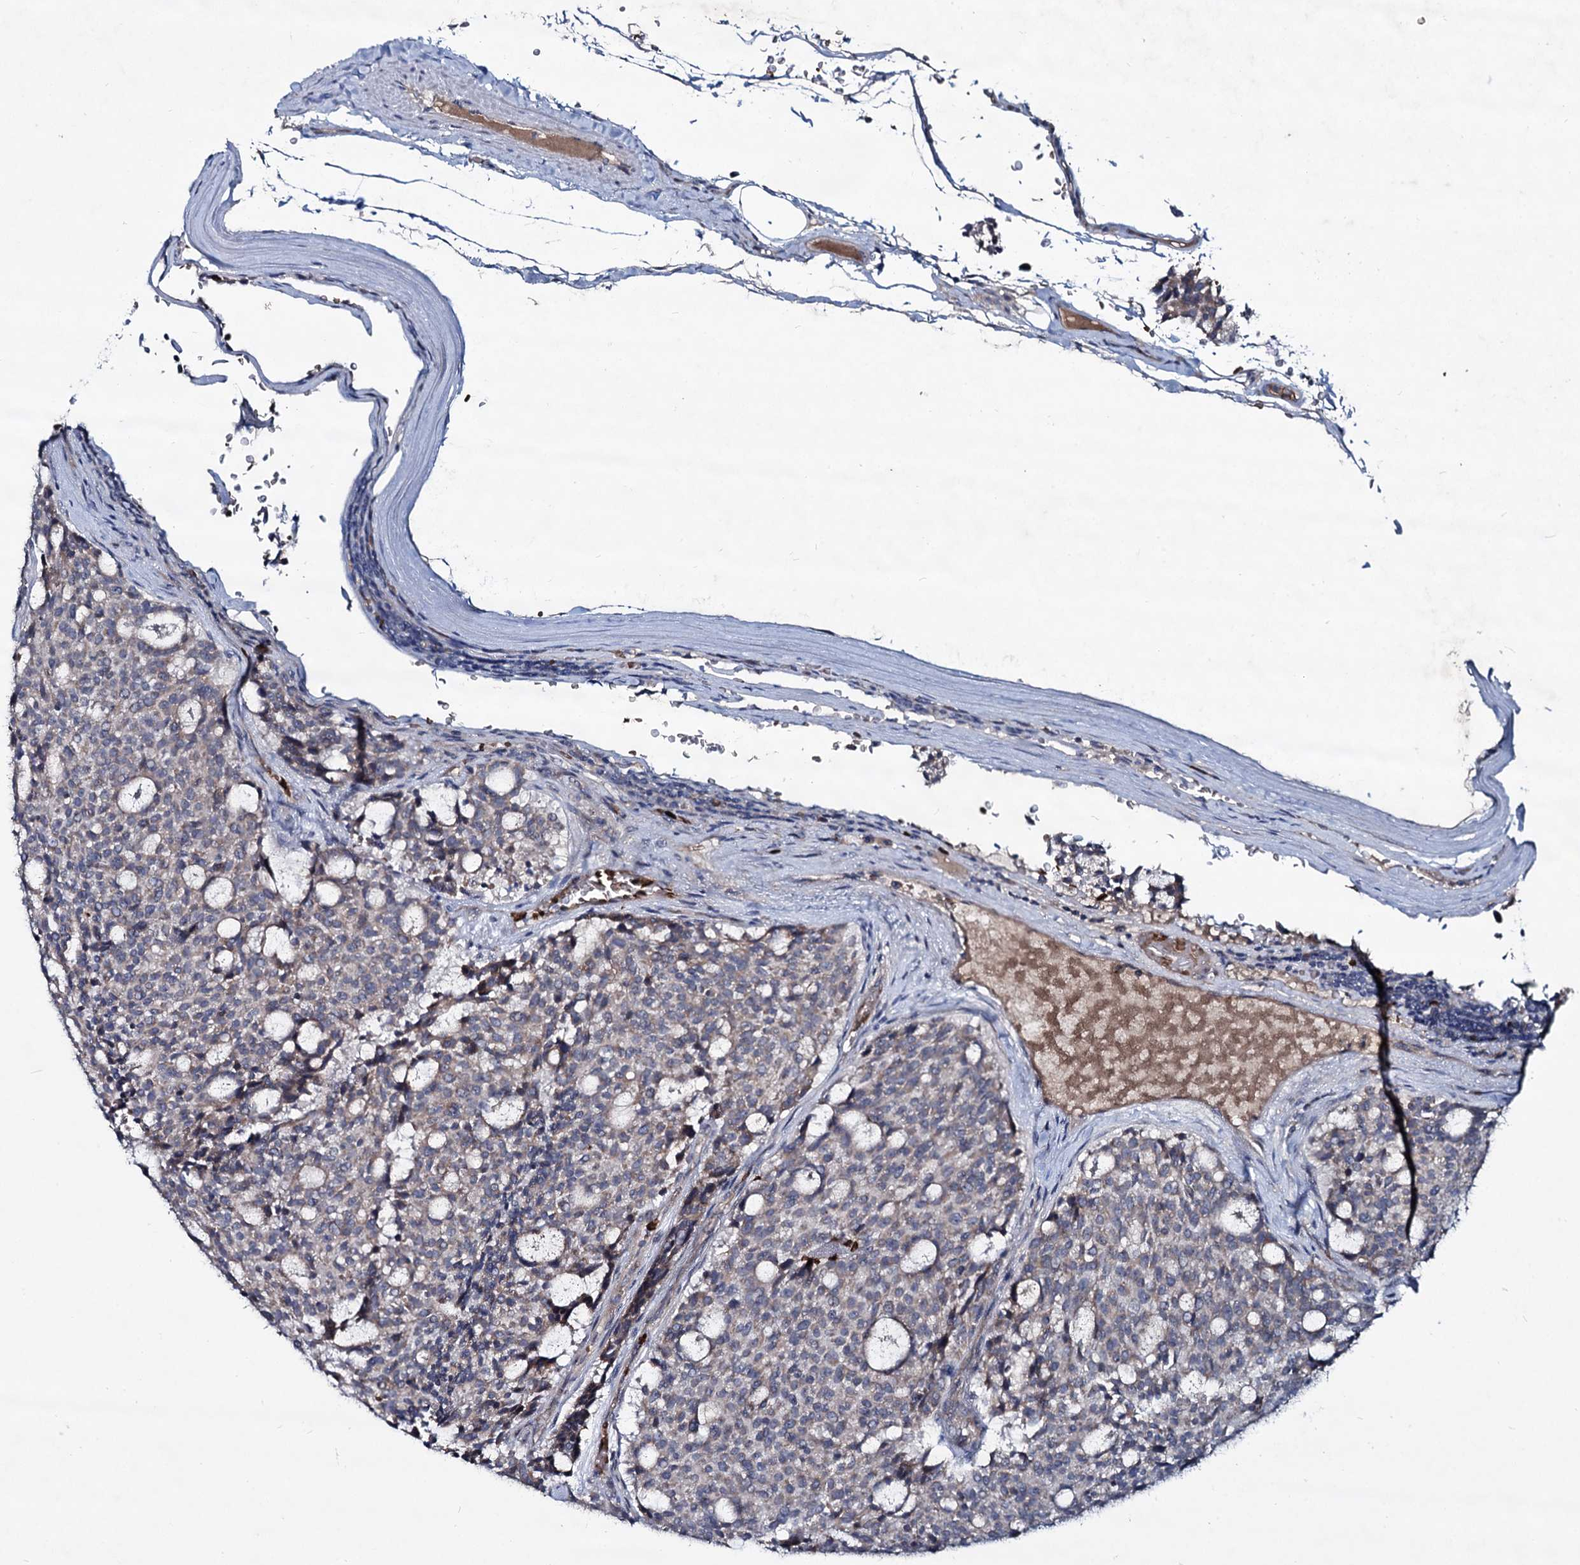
{"staining": {"intensity": "weak", "quantity": "<25%", "location": "cytoplasmic/membranous"}, "tissue": "carcinoid", "cell_type": "Tumor cells", "image_type": "cancer", "snomed": [{"axis": "morphology", "description": "Carcinoid, malignant, NOS"}, {"axis": "topography", "description": "Pancreas"}], "caption": "Immunohistochemistry of human carcinoid (malignant) exhibits no positivity in tumor cells.", "gene": "RNF6", "patient": {"sex": "female", "age": 54}}